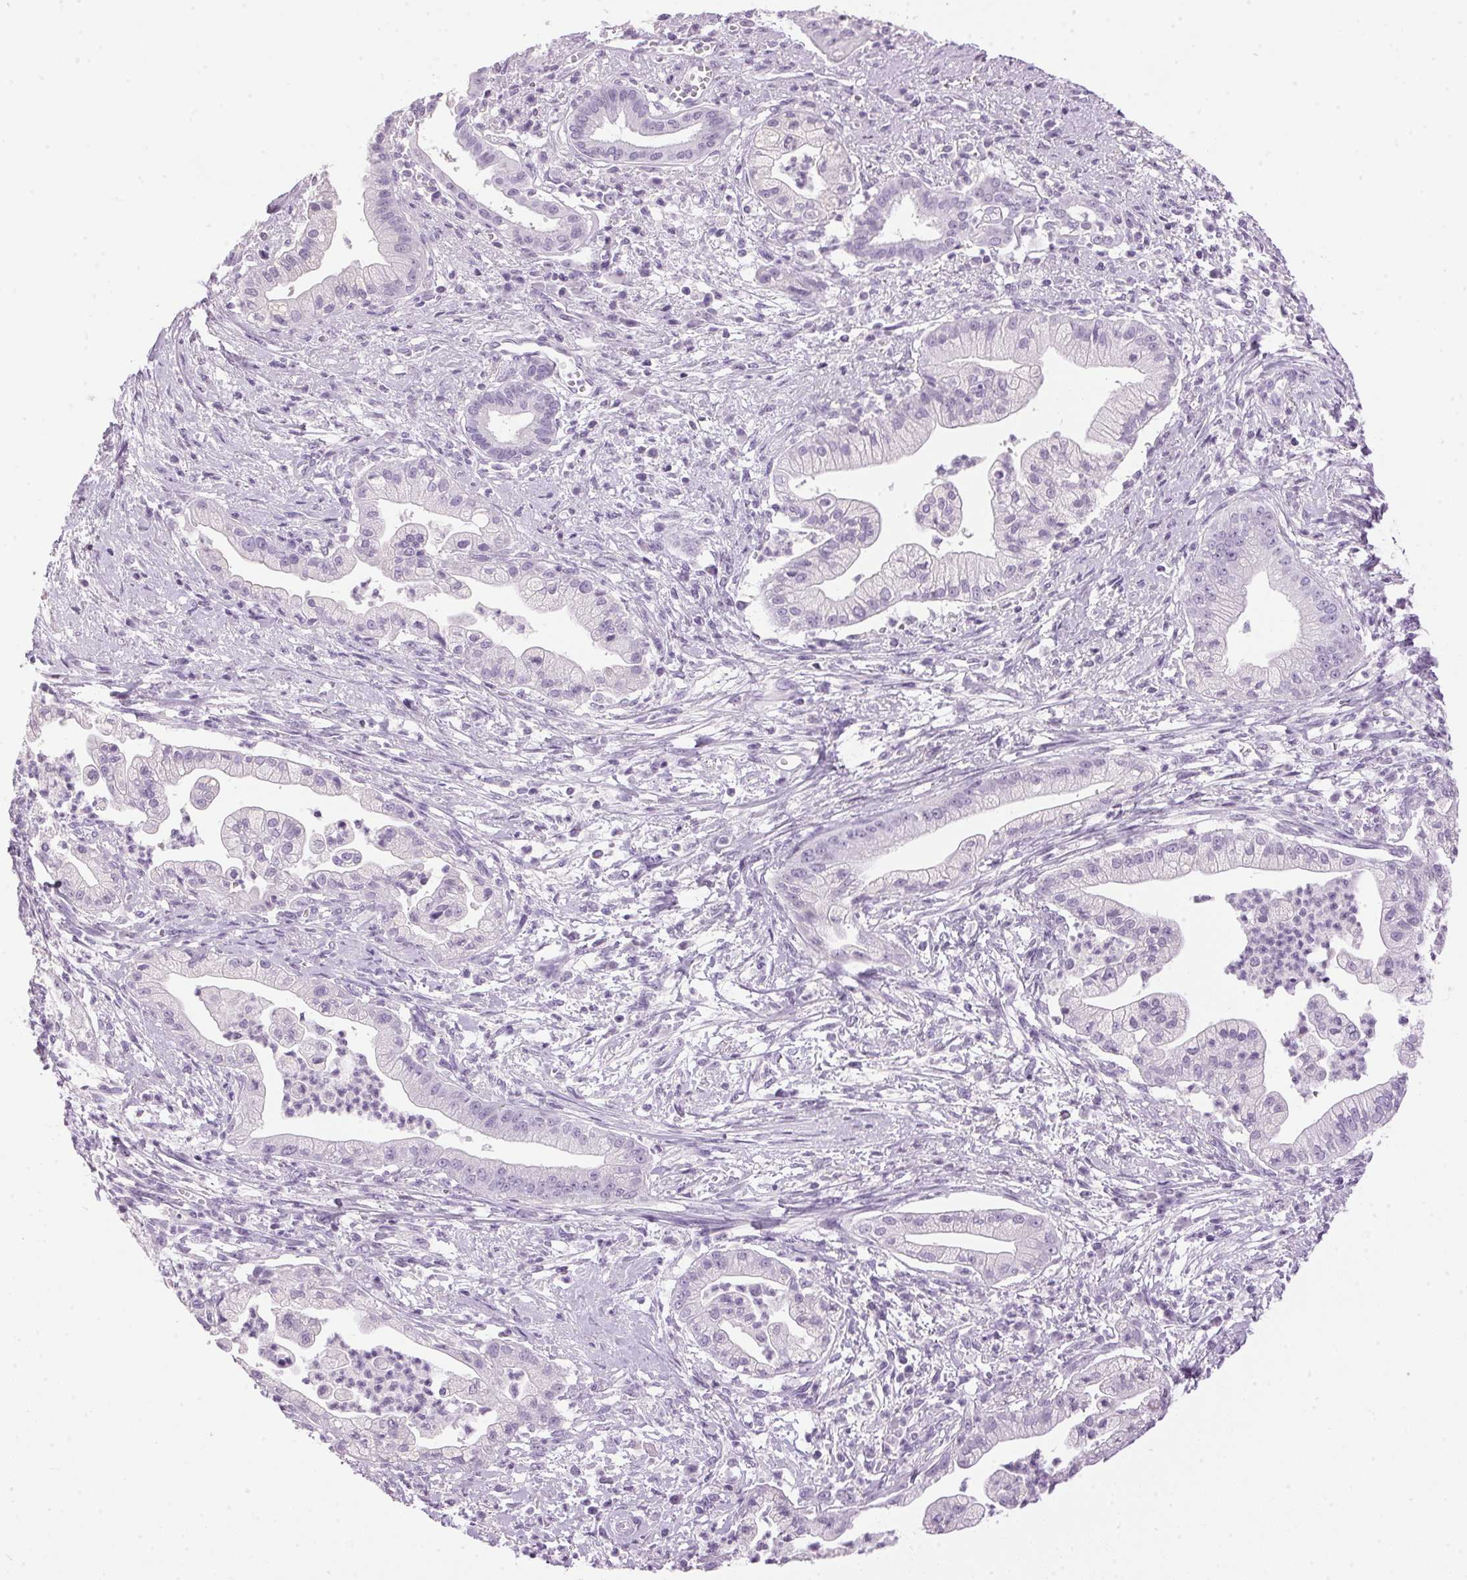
{"staining": {"intensity": "negative", "quantity": "none", "location": "none"}, "tissue": "pancreatic cancer", "cell_type": "Tumor cells", "image_type": "cancer", "snomed": [{"axis": "morphology", "description": "Normal tissue, NOS"}, {"axis": "morphology", "description": "Adenocarcinoma, NOS"}, {"axis": "topography", "description": "Lymph node"}, {"axis": "topography", "description": "Pancreas"}], "caption": "The histopathology image reveals no staining of tumor cells in adenocarcinoma (pancreatic). The staining was performed using DAB to visualize the protein expression in brown, while the nuclei were stained in blue with hematoxylin (Magnification: 20x).", "gene": "SP7", "patient": {"sex": "female", "age": 58}}